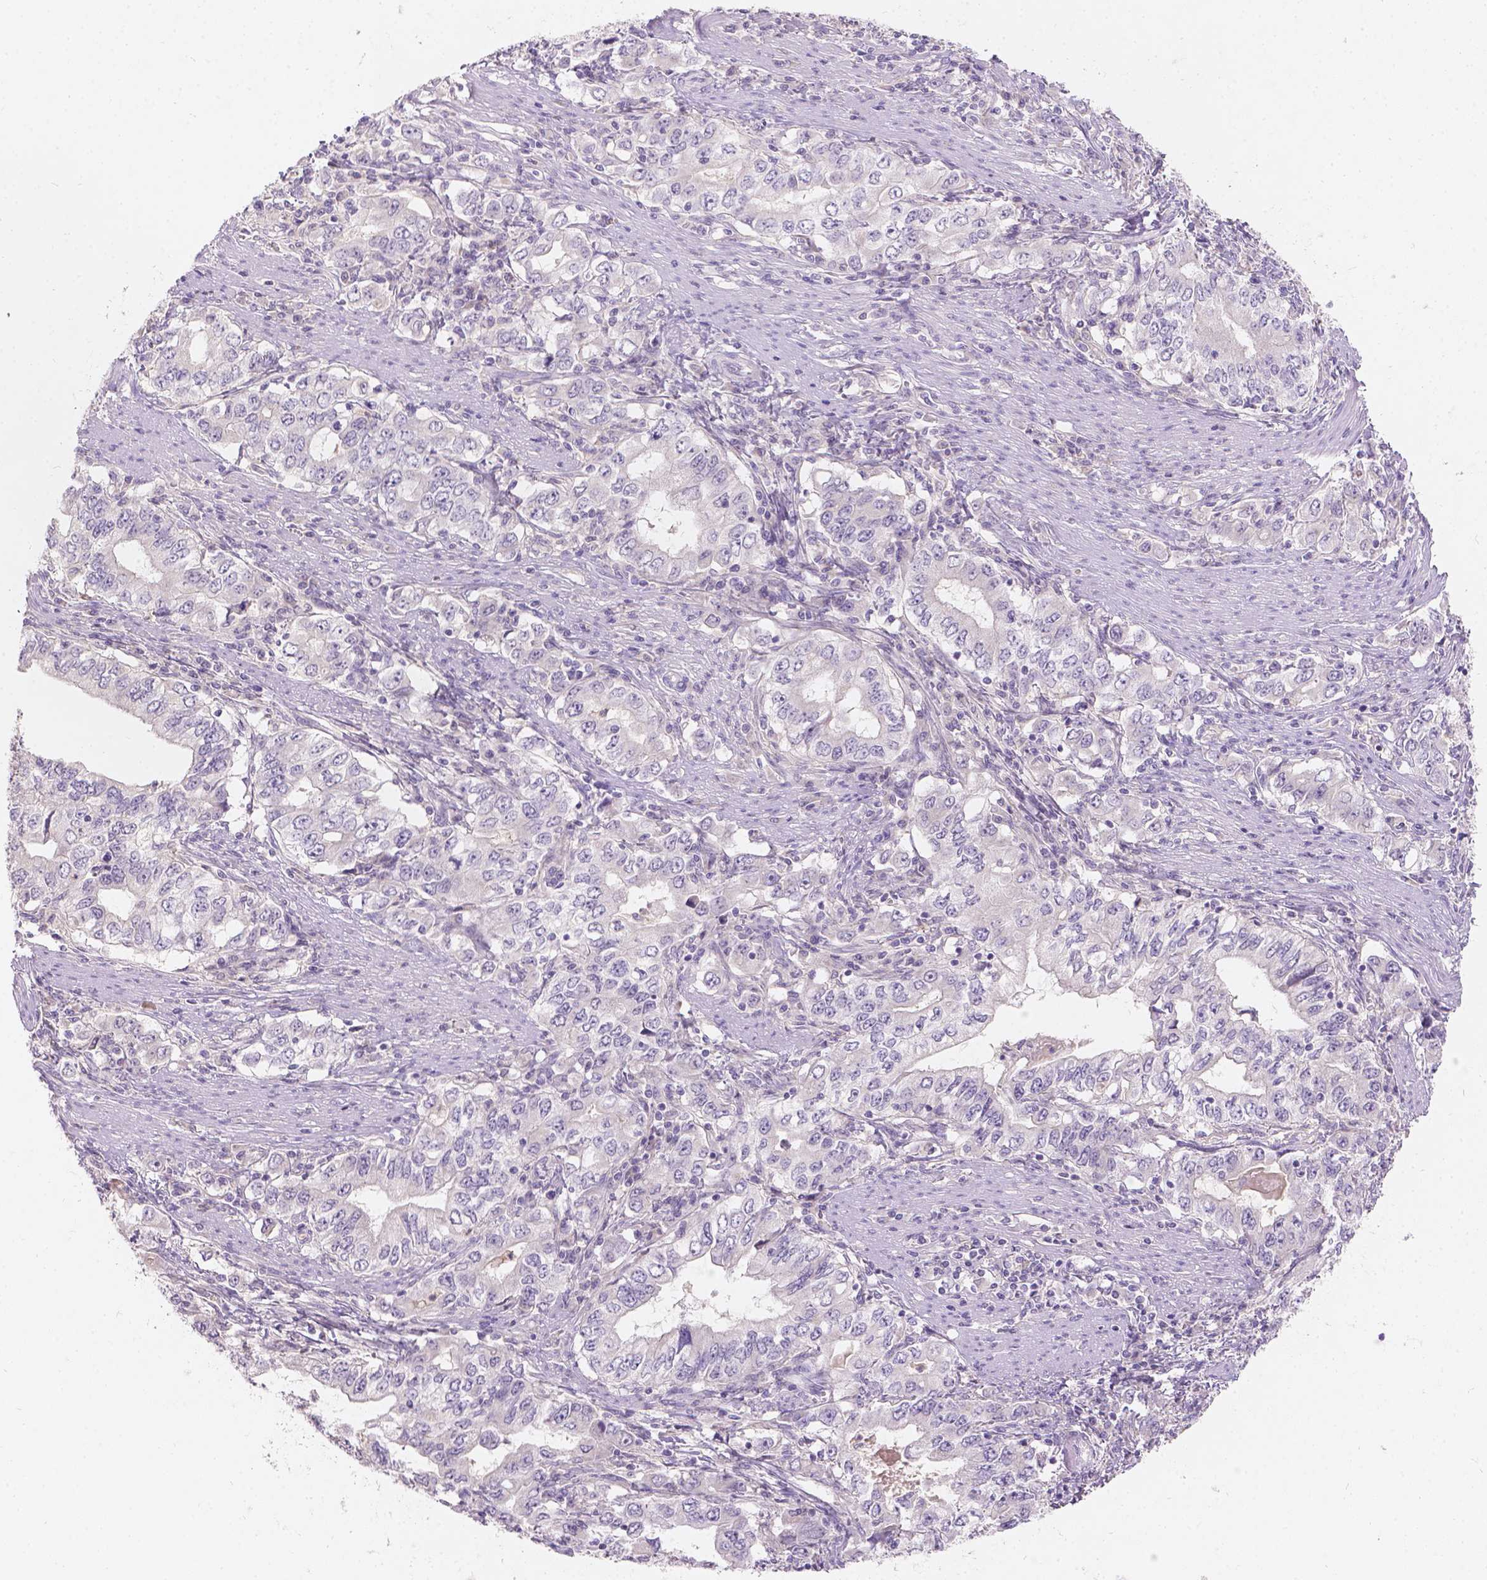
{"staining": {"intensity": "negative", "quantity": "none", "location": "none"}, "tissue": "stomach cancer", "cell_type": "Tumor cells", "image_type": "cancer", "snomed": [{"axis": "morphology", "description": "Adenocarcinoma, NOS"}, {"axis": "topography", "description": "Stomach, lower"}], "caption": "DAB immunohistochemical staining of adenocarcinoma (stomach) demonstrates no significant expression in tumor cells.", "gene": "DCAF4L1", "patient": {"sex": "female", "age": 72}}